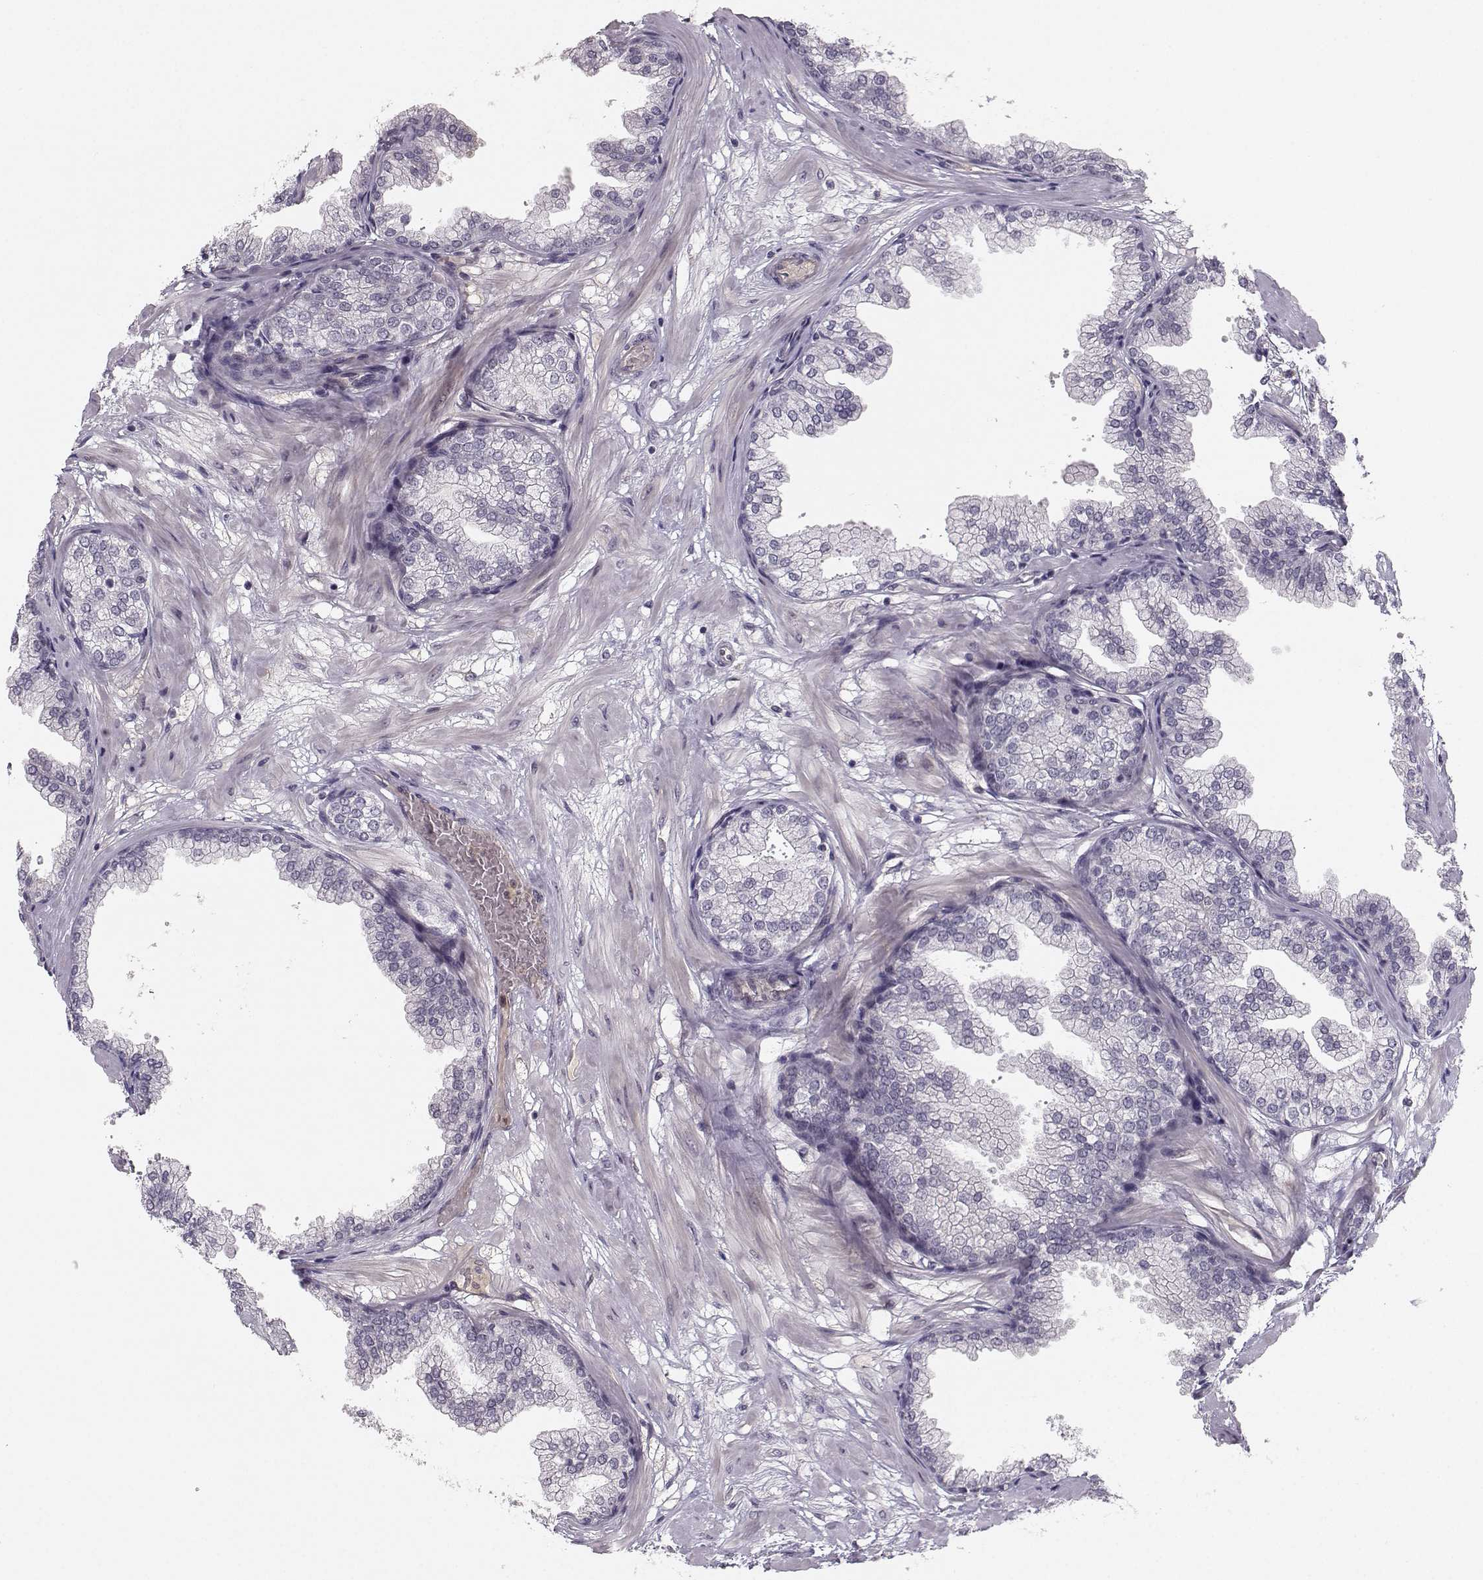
{"staining": {"intensity": "negative", "quantity": "none", "location": "none"}, "tissue": "prostate", "cell_type": "Glandular cells", "image_type": "normal", "snomed": [{"axis": "morphology", "description": "Normal tissue, NOS"}, {"axis": "topography", "description": "Prostate"}], "caption": "Immunohistochemical staining of unremarkable prostate exhibits no significant expression in glandular cells.", "gene": "OPRD1", "patient": {"sex": "male", "age": 37}}